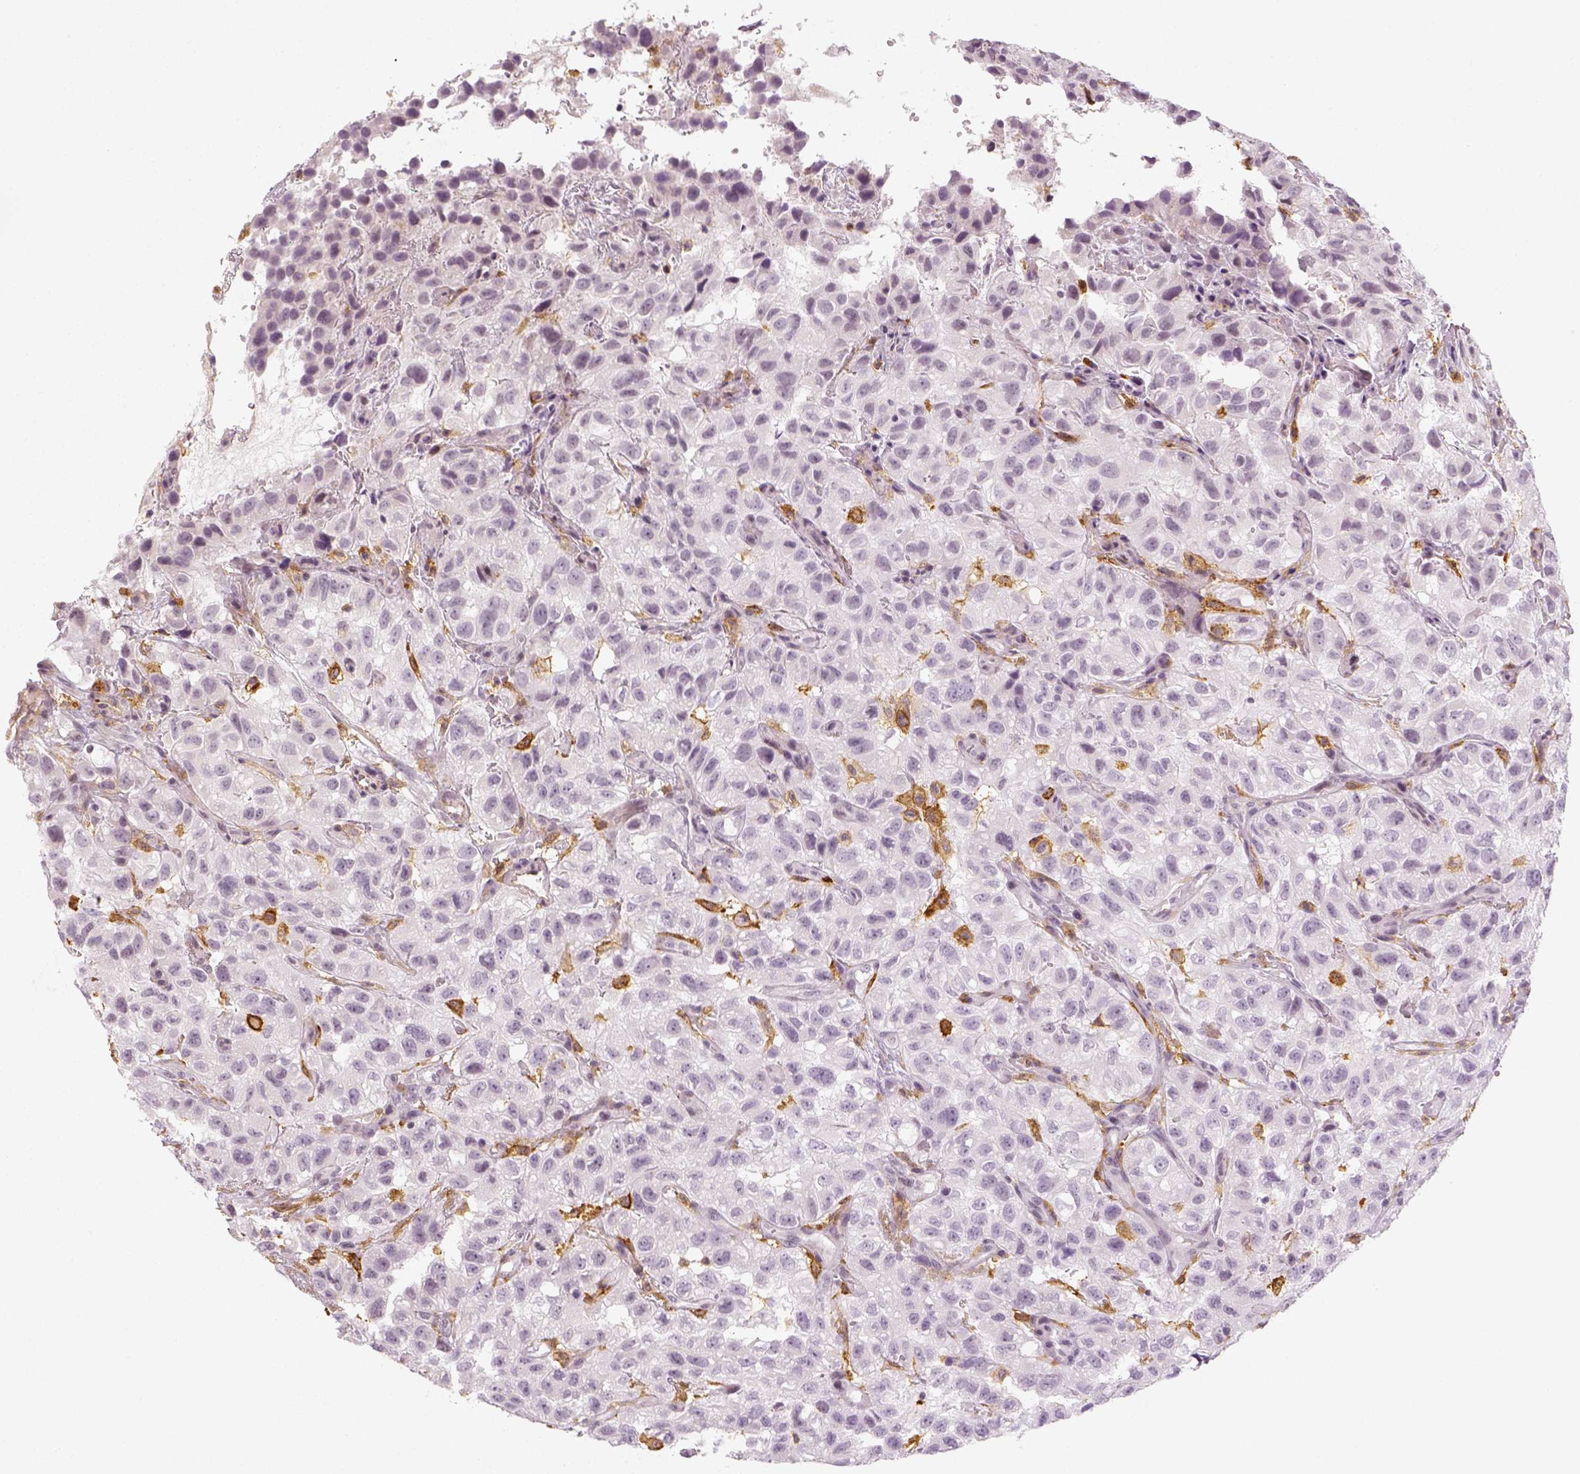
{"staining": {"intensity": "negative", "quantity": "none", "location": "none"}, "tissue": "renal cancer", "cell_type": "Tumor cells", "image_type": "cancer", "snomed": [{"axis": "morphology", "description": "Adenocarcinoma, NOS"}, {"axis": "topography", "description": "Kidney"}], "caption": "Tumor cells show no significant protein positivity in renal adenocarcinoma.", "gene": "CD14", "patient": {"sex": "male", "age": 64}}